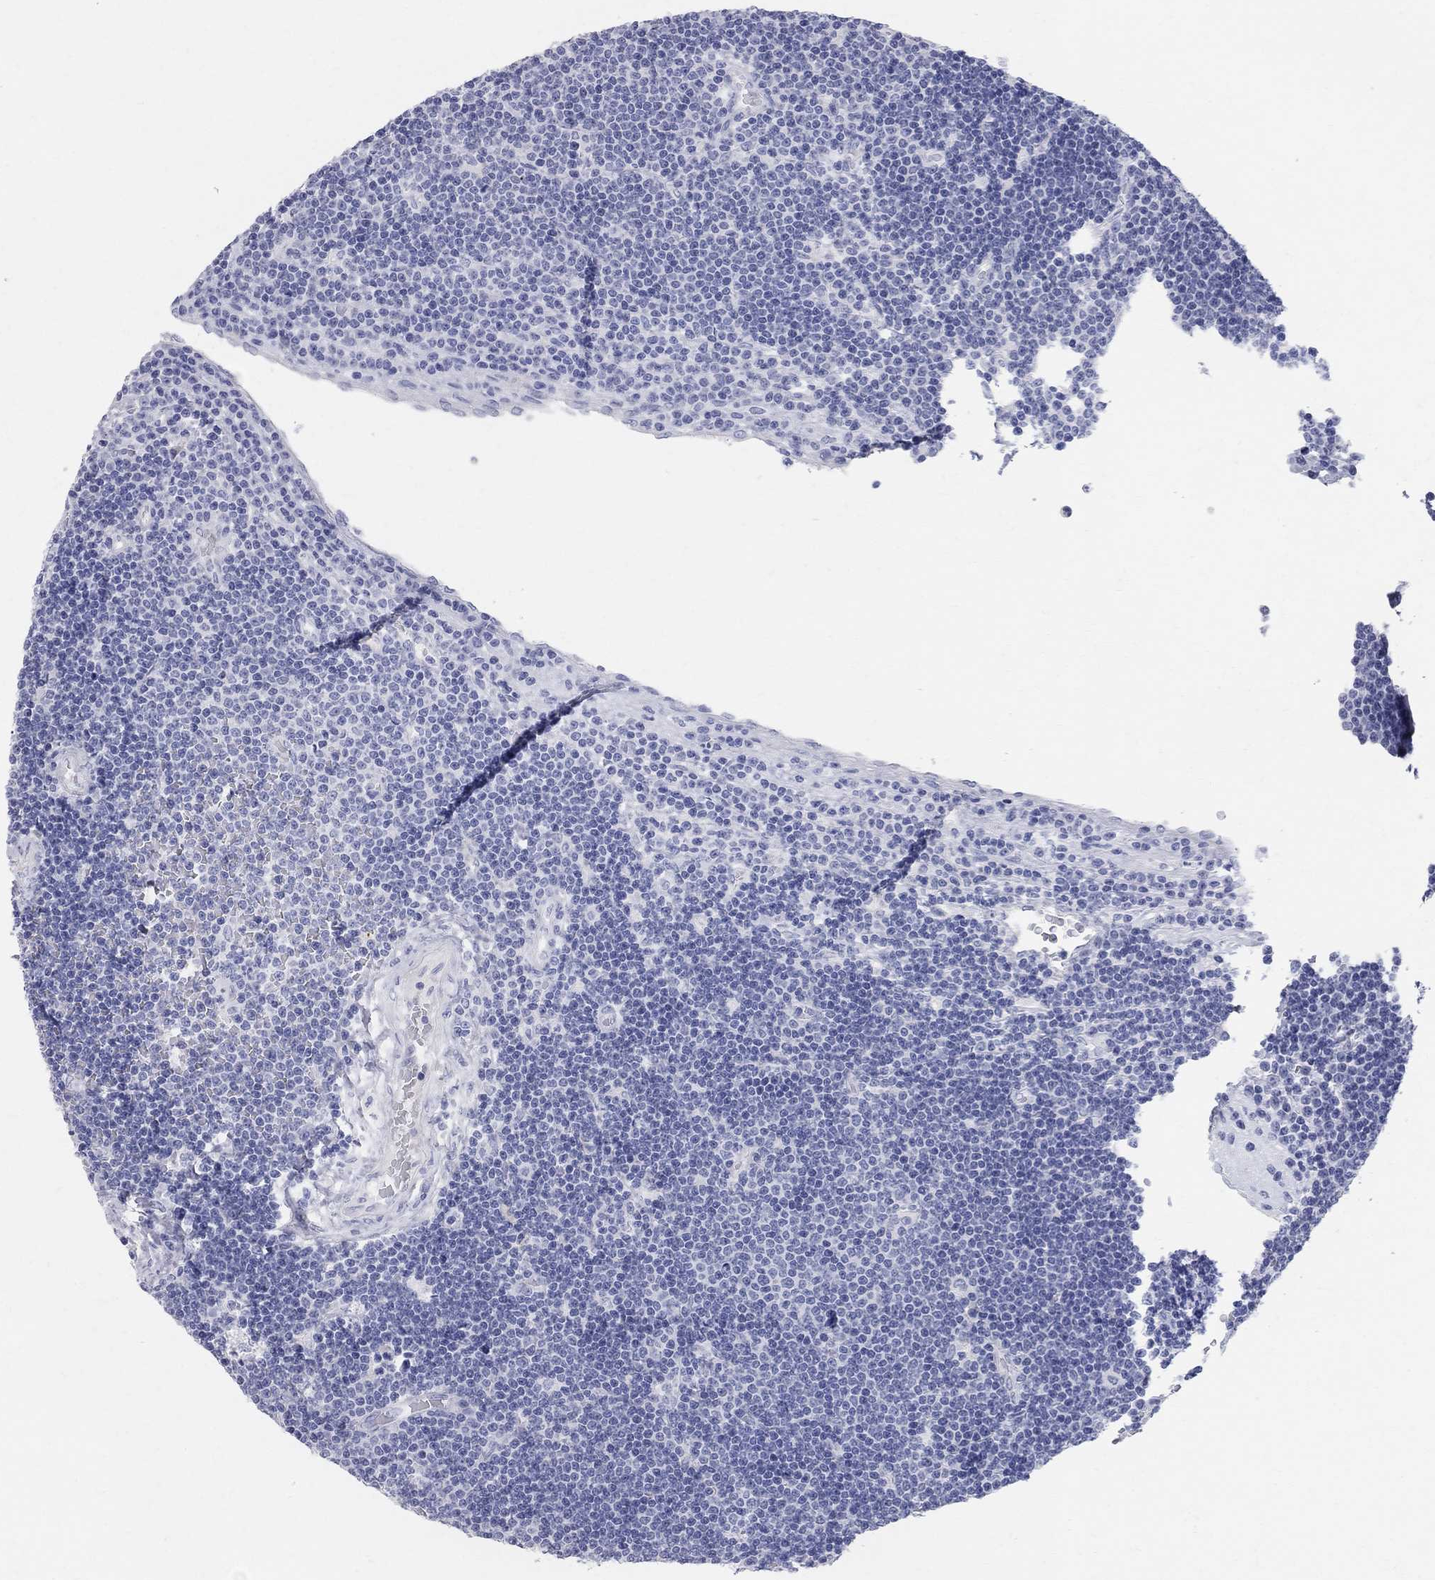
{"staining": {"intensity": "negative", "quantity": "none", "location": "none"}, "tissue": "lymphoma", "cell_type": "Tumor cells", "image_type": "cancer", "snomed": [{"axis": "morphology", "description": "Malignant lymphoma, non-Hodgkin's type, Low grade"}, {"axis": "topography", "description": "Brain"}], "caption": "Micrograph shows no protein staining in tumor cells of lymphoma tissue.", "gene": "AOX1", "patient": {"sex": "female", "age": 66}}